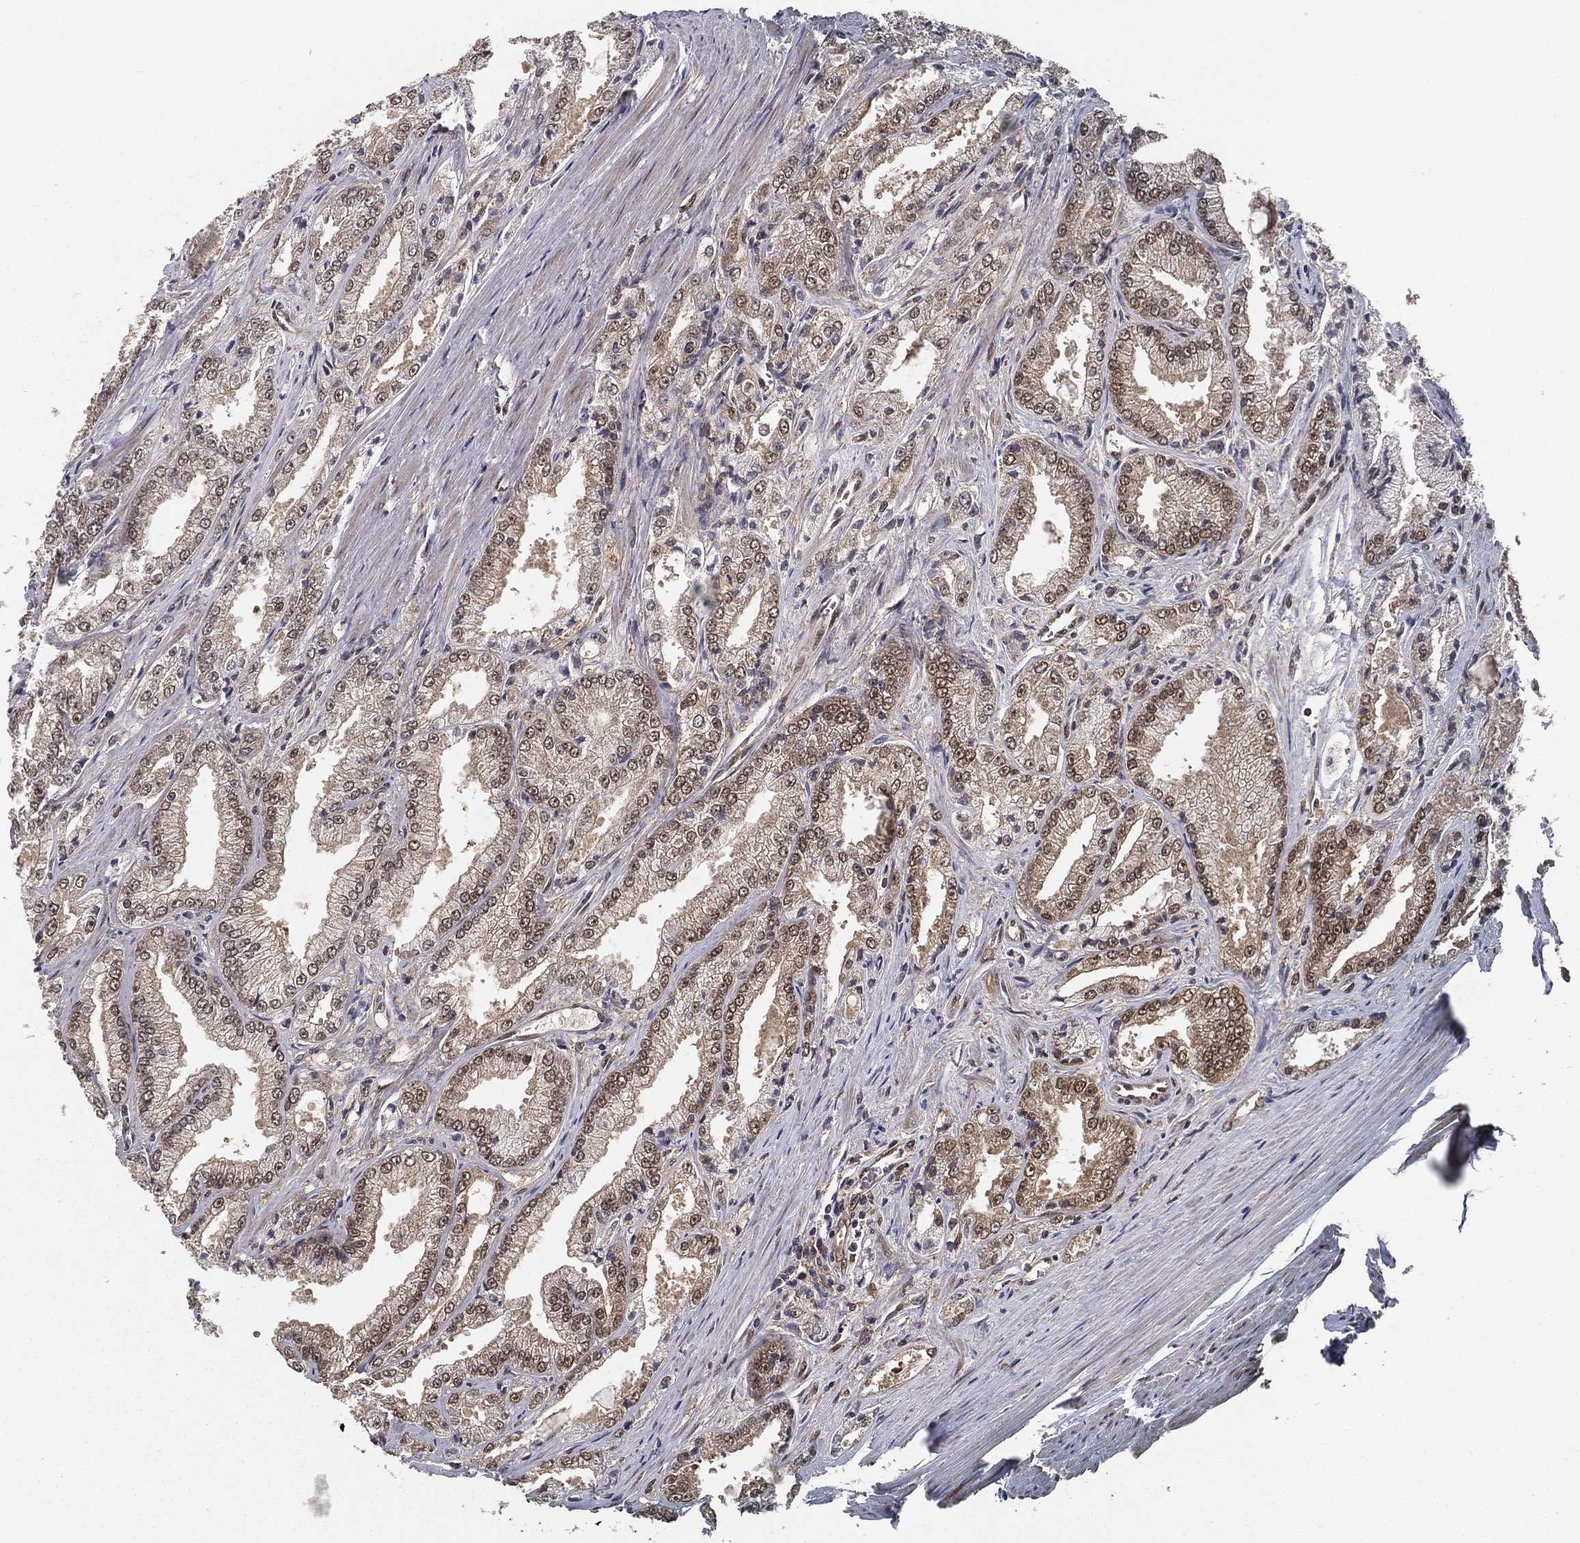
{"staining": {"intensity": "weak", "quantity": "25%-75%", "location": "cytoplasmic/membranous,nuclear"}, "tissue": "prostate cancer", "cell_type": "Tumor cells", "image_type": "cancer", "snomed": [{"axis": "morphology", "description": "Adenocarcinoma, NOS"}, {"axis": "morphology", "description": "Adenocarcinoma, High grade"}, {"axis": "topography", "description": "Prostate"}], "caption": "Weak cytoplasmic/membranous and nuclear positivity for a protein is appreciated in about 25%-75% of tumor cells of prostate adenocarcinoma (high-grade) using immunohistochemistry.", "gene": "CARM1", "patient": {"sex": "male", "age": 70}}